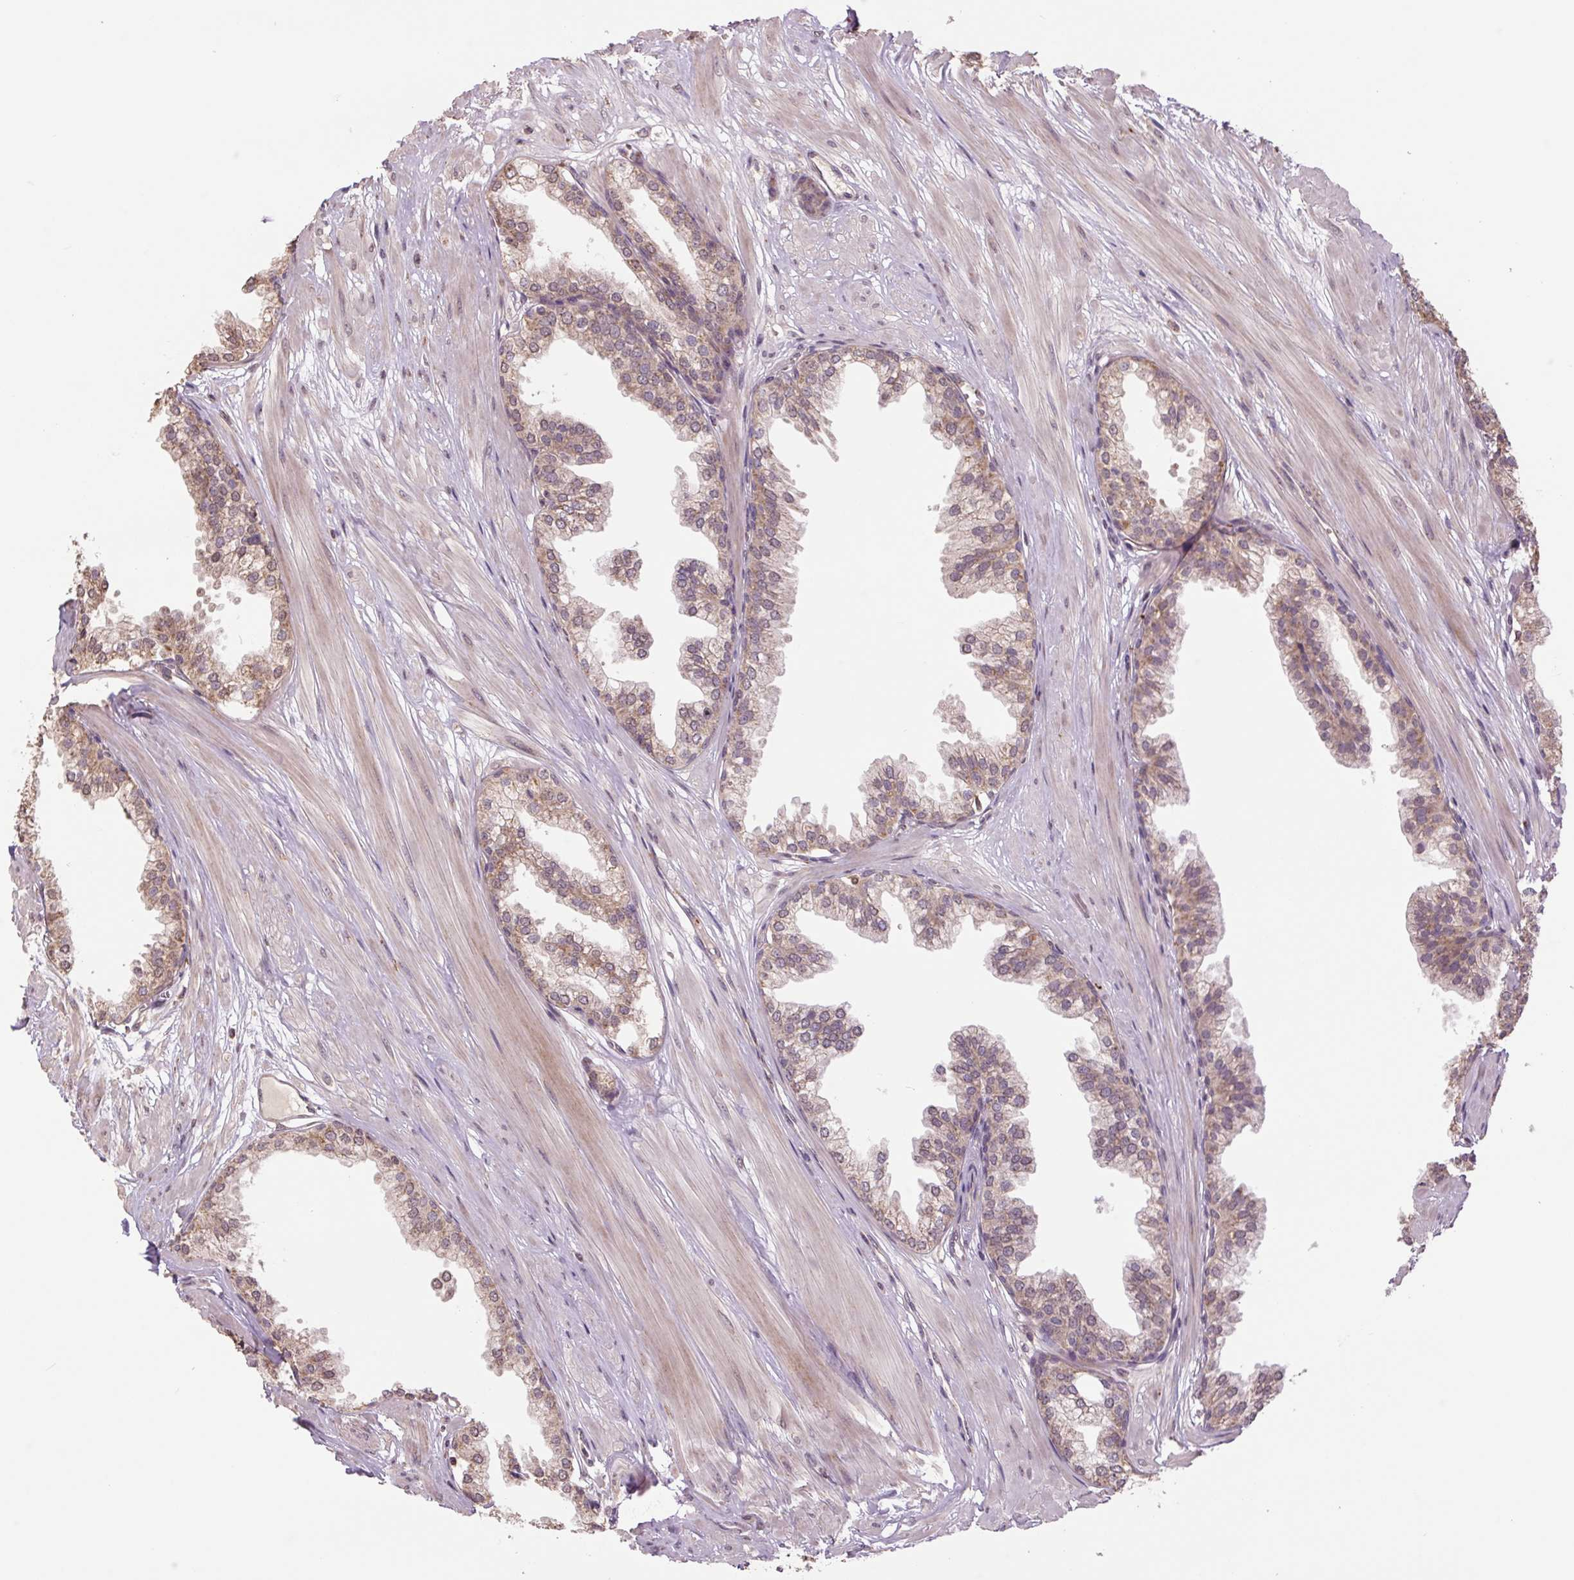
{"staining": {"intensity": "weak", "quantity": "25%-75%", "location": "cytoplasmic/membranous"}, "tissue": "prostate", "cell_type": "Glandular cells", "image_type": "normal", "snomed": [{"axis": "morphology", "description": "Normal tissue, NOS"}, {"axis": "topography", "description": "Prostate"}, {"axis": "topography", "description": "Peripheral nerve tissue"}], "caption": "The micrograph shows staining of benign prostate, revealing weak cytoplasmic/membranous protein staining (brown color) within glandular cells.", "gene": "TMEM160", "patient": {"sex": "male", "age": 55}}